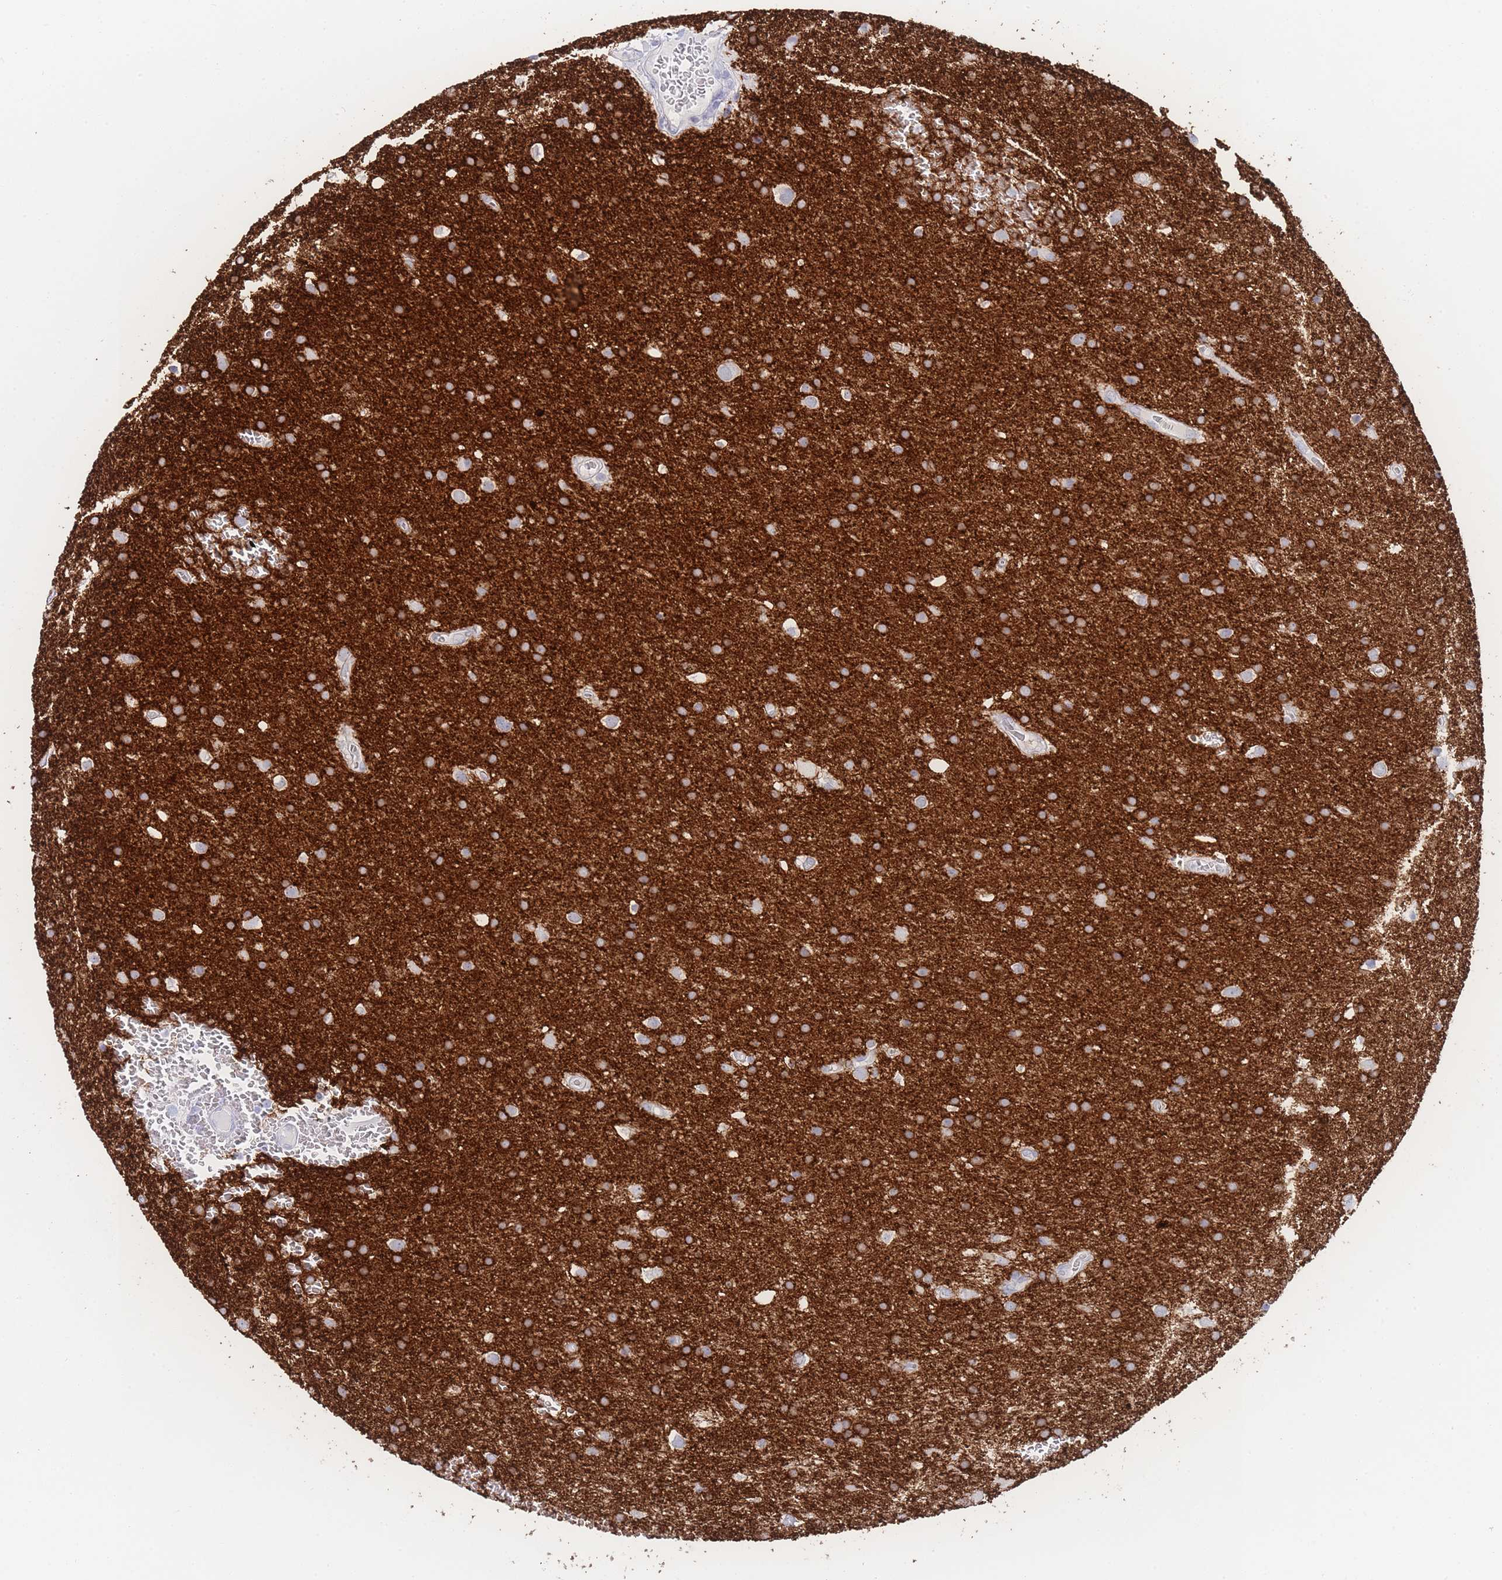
{"staining": {"intensity": "negative", "quantity": "none", "location": "none"}, "tissue": "glioma", "cell_type": "Tumor cells", "image_type": "cancer", "snomed": [{"axis": "morphology", "description": "Glioma, malignant, Low grade"}, {"axis": "topography", "description": "Brain"}], "caption": "Immunohistochemical staining of human glioma exhibits no significant positivity in tumor cells.", "gene": "LRRC37A", "patient": {"sex": "female", "age": 32}}